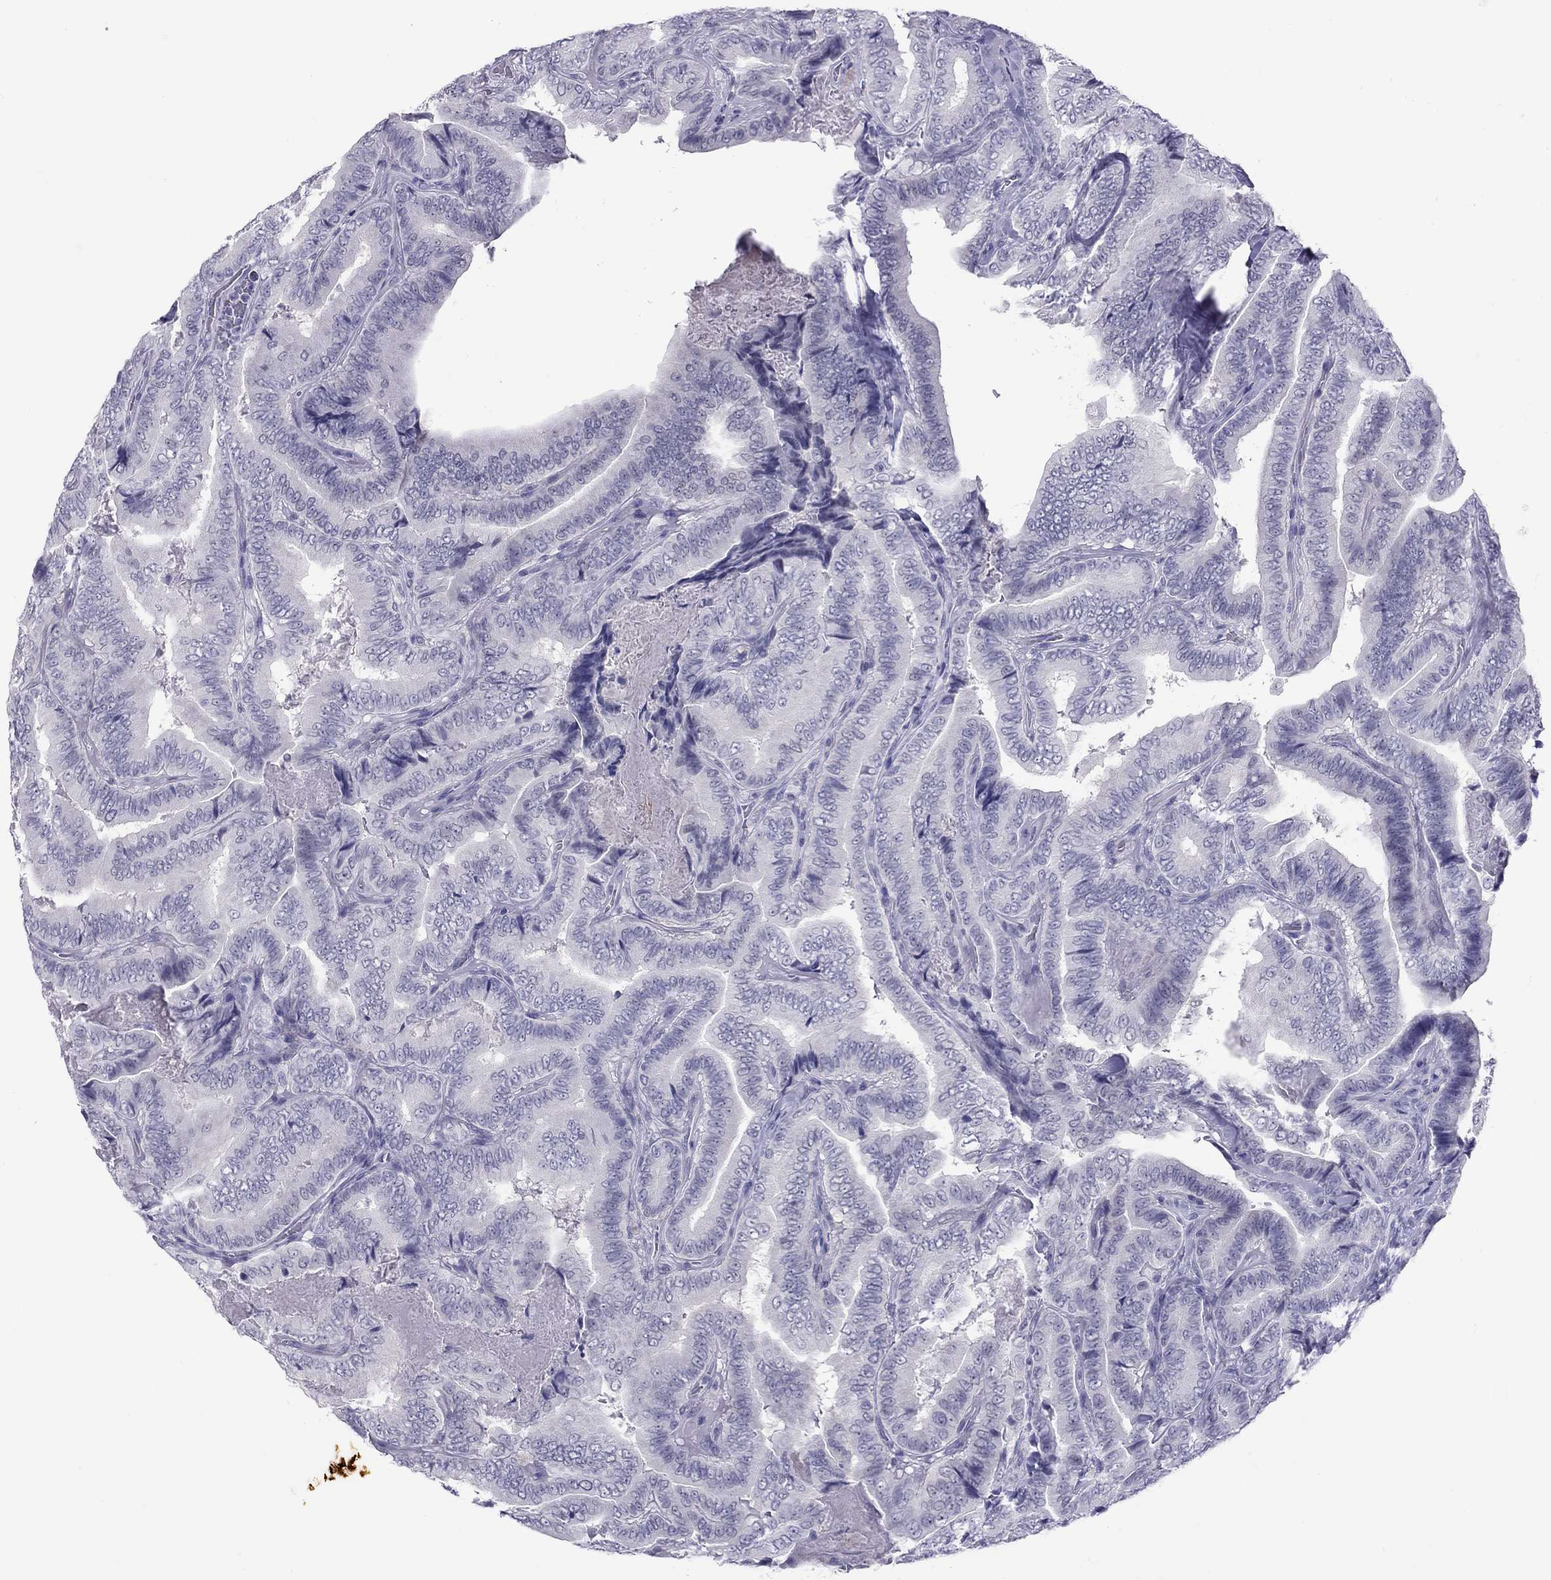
{"staining": {"intensity": "negative", "quantity": "none", "location": "none"}, "tissue": "thyroid cancer", "cell_type": "Tumor cells", "image_type": "cancer", "snomed": [{"axis": "morphology", "description": "Papillary adenocarcinoma, NOS"}, {"axis": "topography", "description": "Thyroid gland"}], "caption": "Protein analysis of thyroid cancer (papillary adenocarcinoma) exhibits no significant staining in tumor cells.", "gene": "CHRNB3", "patient": {"sex": "male", "age": 61}}